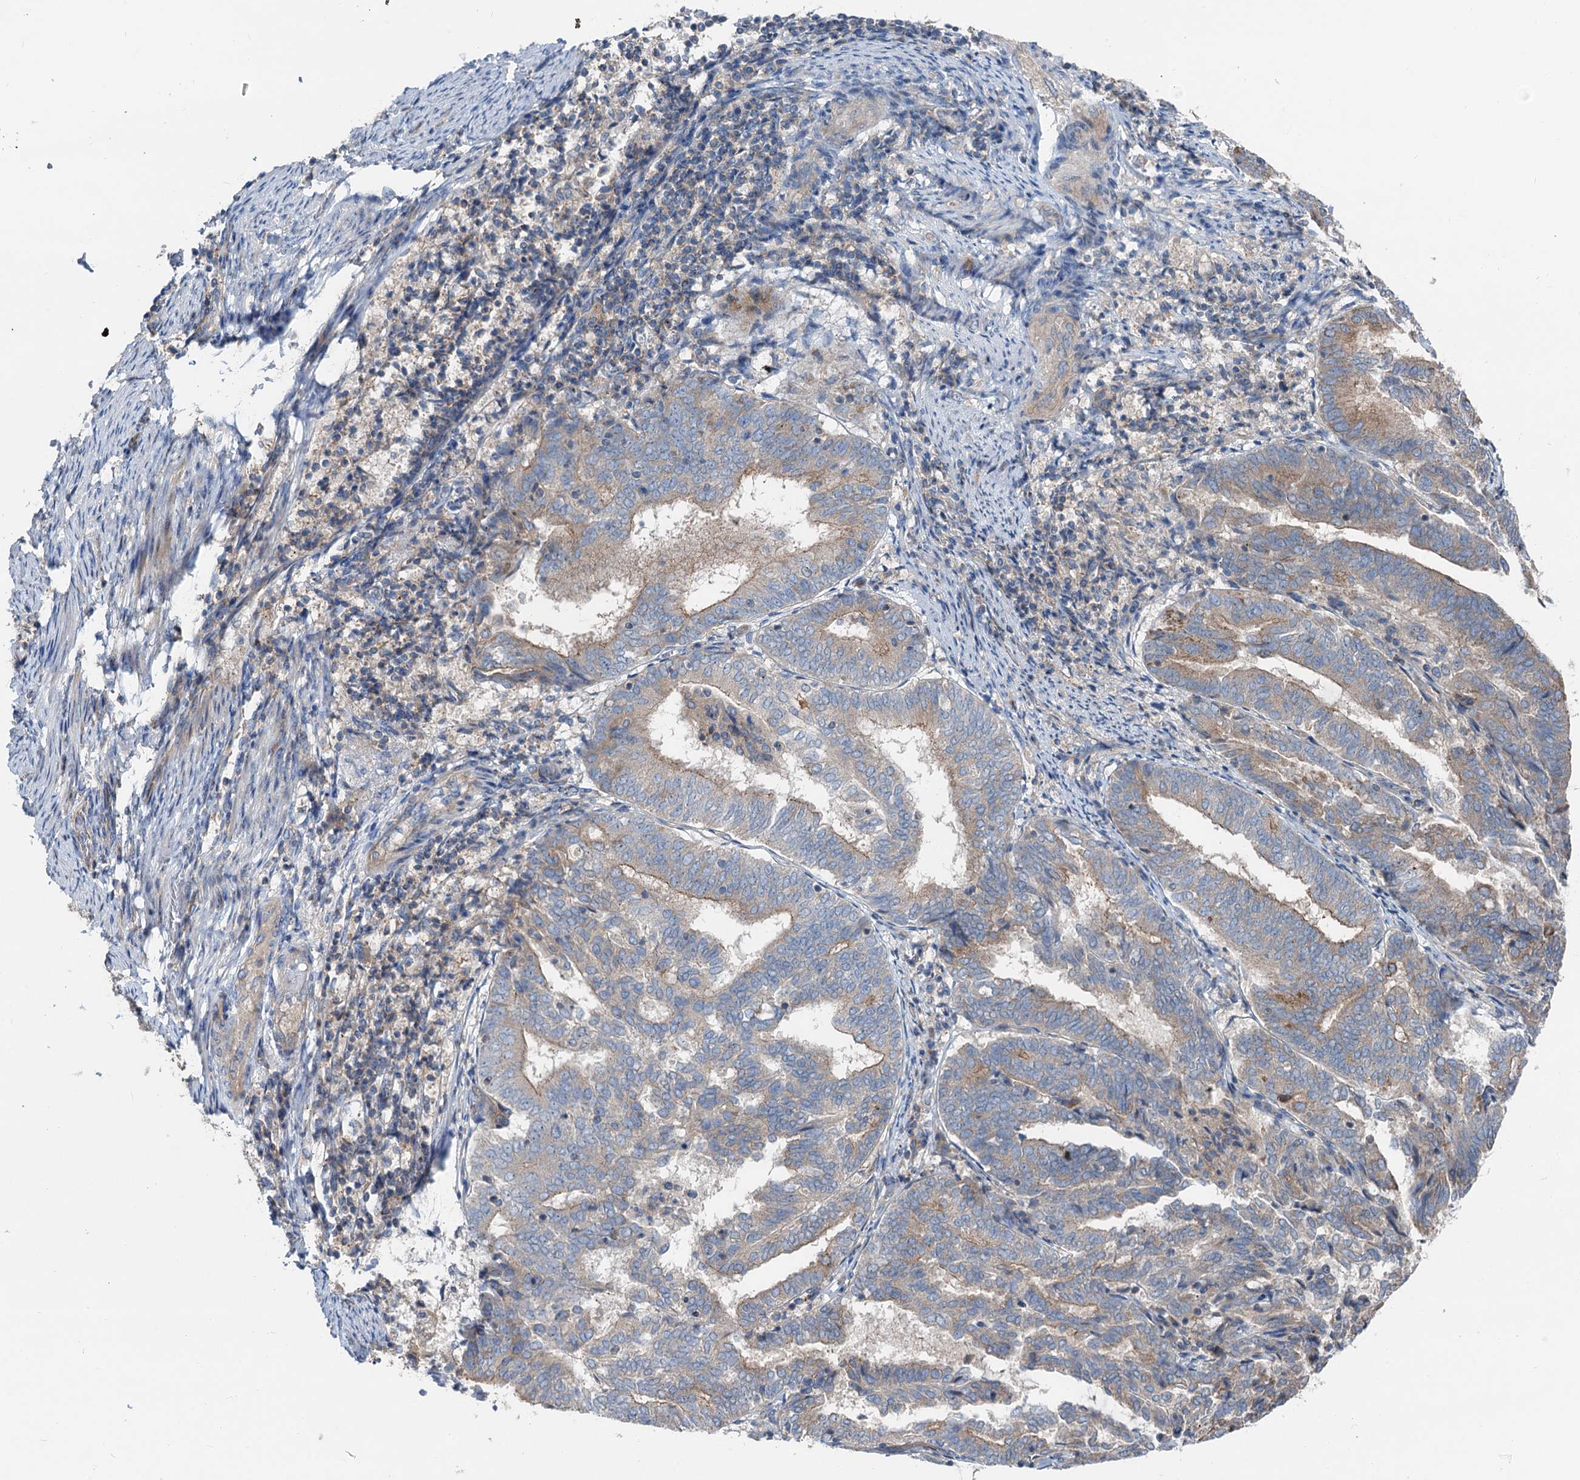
{"staining": {"intensity": "moderate", "quantity": "<25%", "location": "cytoplasmic/membranous"}, "tissue": "endometrial cancer", "cell_type": "Tumor cells", "image_type": "cancer", "snomed": [{"axis": "morphology", "description": "Adenocarcinoma, NOS"}, {"axis": "topography", "description": "Endometrium"}], "caption": "Endometrial cancer (adenocarcinoma) was stained to show a protein in brown. There is low levels of moderate cytoplasmic/membranous expression in approximately <25% of tumor cells. (IHC, brightfield microscopy, high magnification).", "gene": "ANKRD26", "patient": {"sex": "female", "age": 80}}